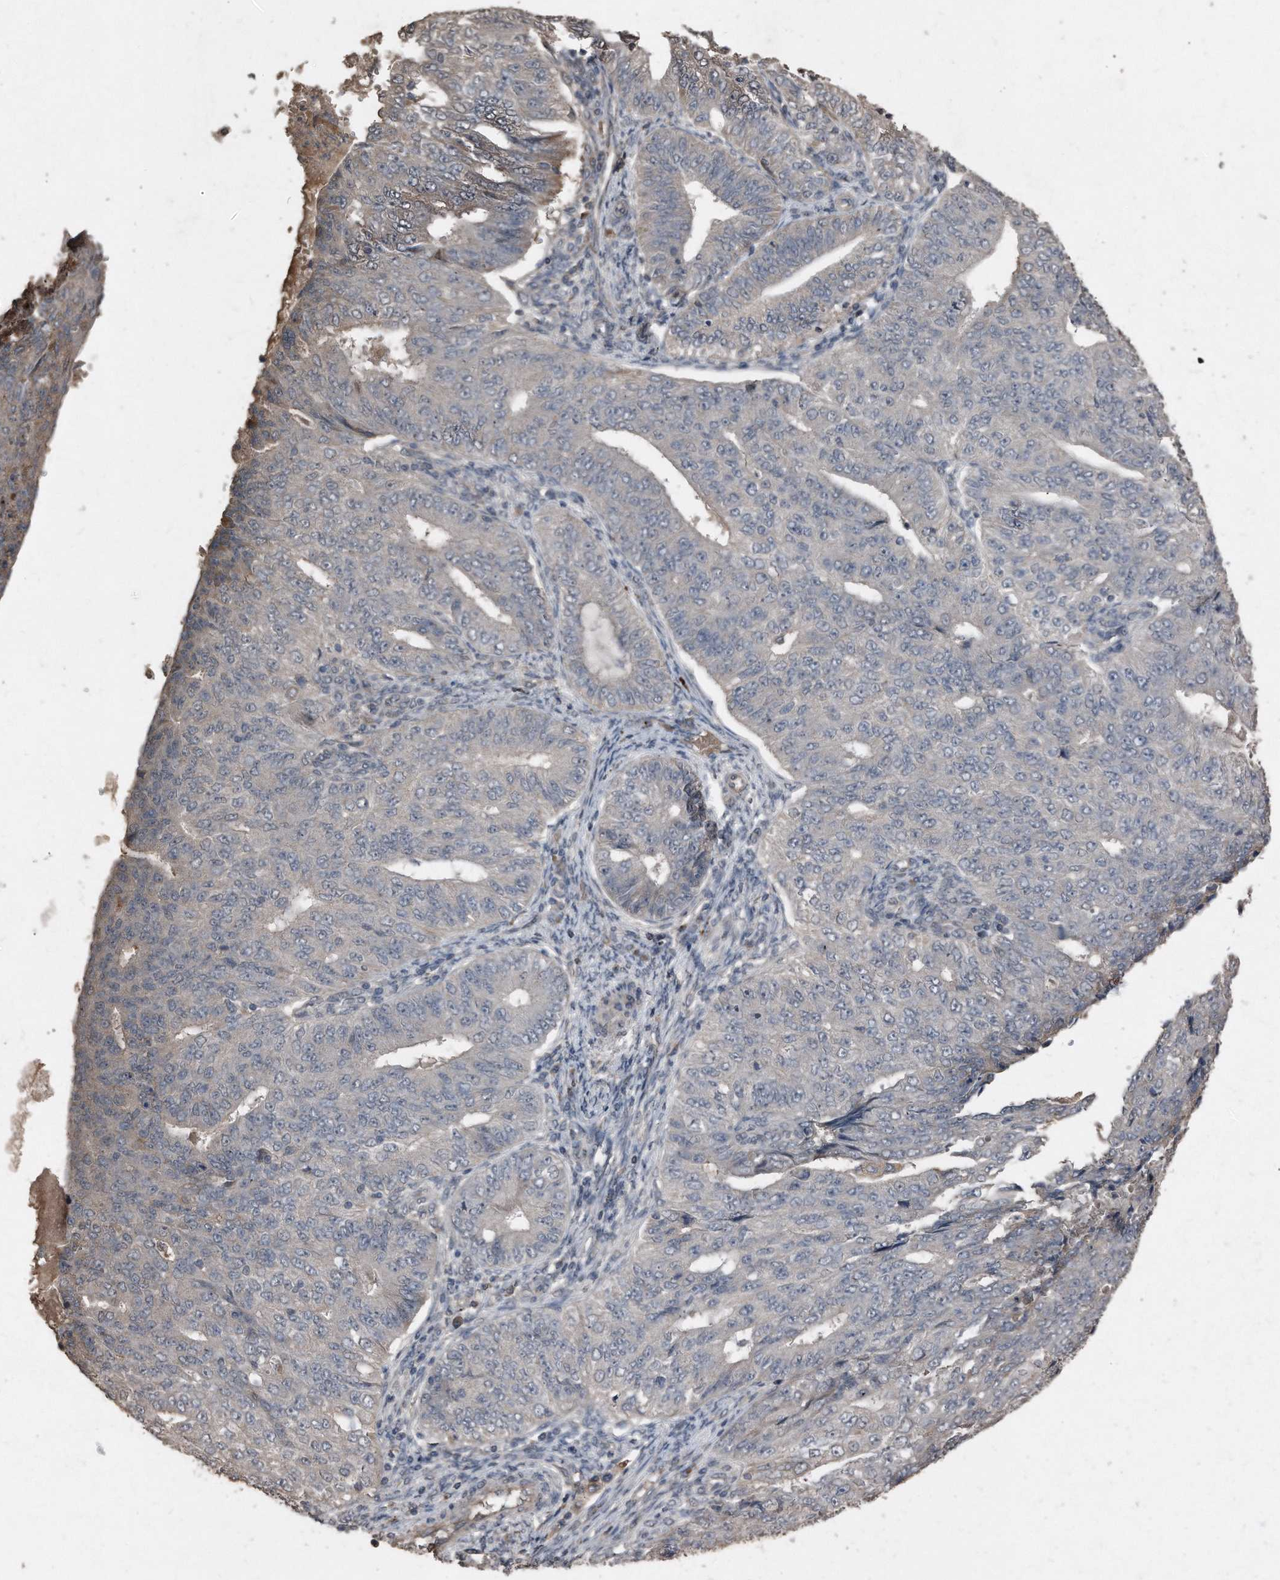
{"staining": {"intensity": "weak", "quantity": "<25%", "location": "cytoplasmic/membranous"}, "tissue": "endometrial cancer", "cell_type": "Tumor cells", "image_type": "cancer", "snomed": [{"axis": "morphology", "description": "Adenocarcinoma, NOS"}, {"axis": "topography", "description": "Endometrium"}], "caption": "An IHC micrograph of endometrial cancer (adenocarcinoma) is shown. There is no staining in tumor cells of endometrial cancer (adenocarcinoma).", "gene": "ANKRD10", "patient": {"sex": "female", "age": 32}}